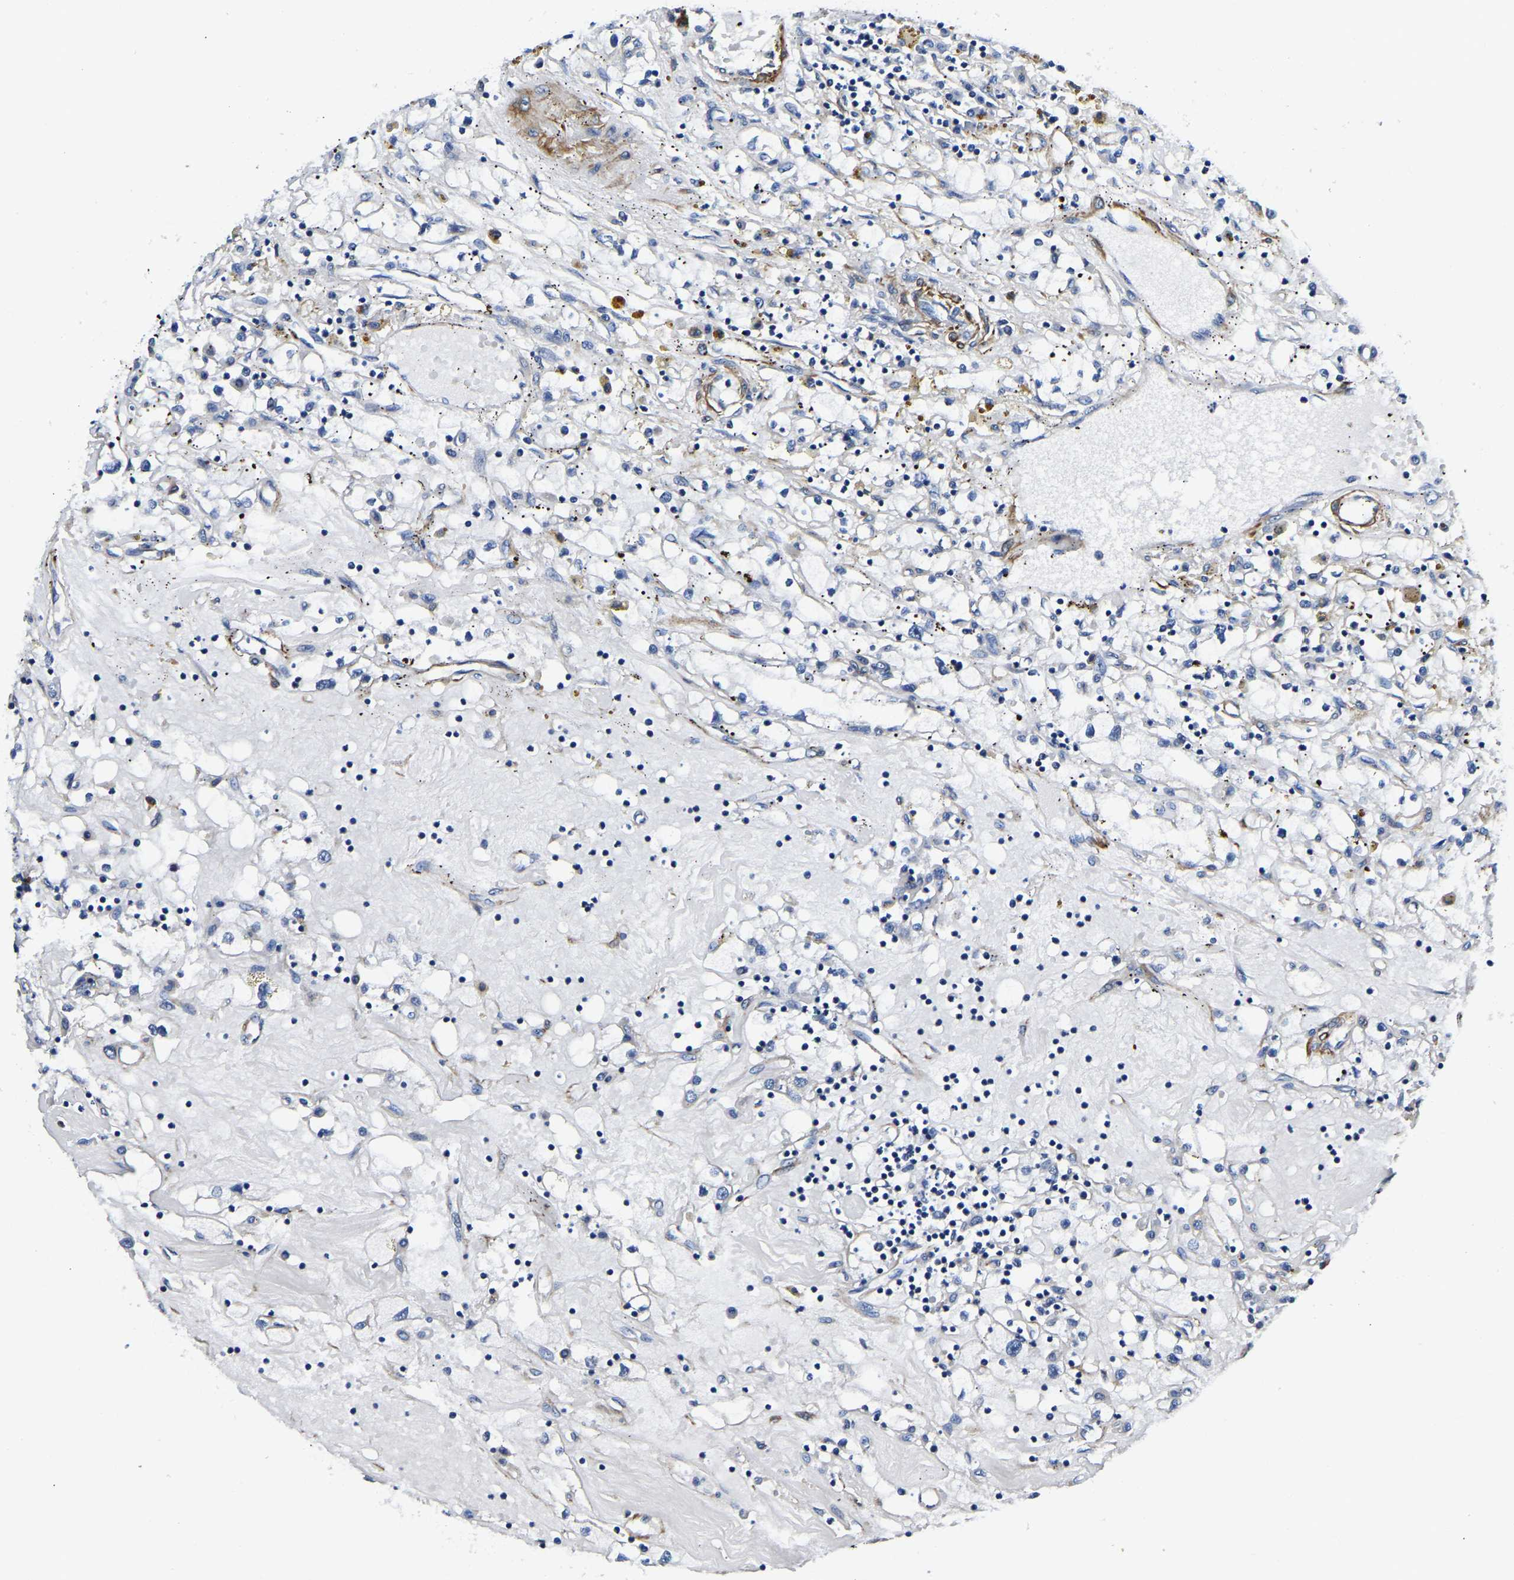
{"staining": {"intensity": "negative", "quantity": "none", "location": "none"}, "tissue": "renal cancer", "cell_type": "Tumor cells", "image_type": "cancer", "snomed": [{"axis": "morphology", "description": "Adenocarcinoma, NOS"}, {"axis": "topography", "description": "Kidney"}], "caption": "Immunohistochemistry (IHC) histopathology image of neoplastic tissue: adenocarcinoma (renal) stained with DAB displays no significant protein staining in tumor cells. (DAB (3,3'-diaminobenzidine) immunohistochemistry (IHC) with hematoxylin counter stain).", "gene": "KCTD17", "patient": {"sex": "male", "age": 56}}